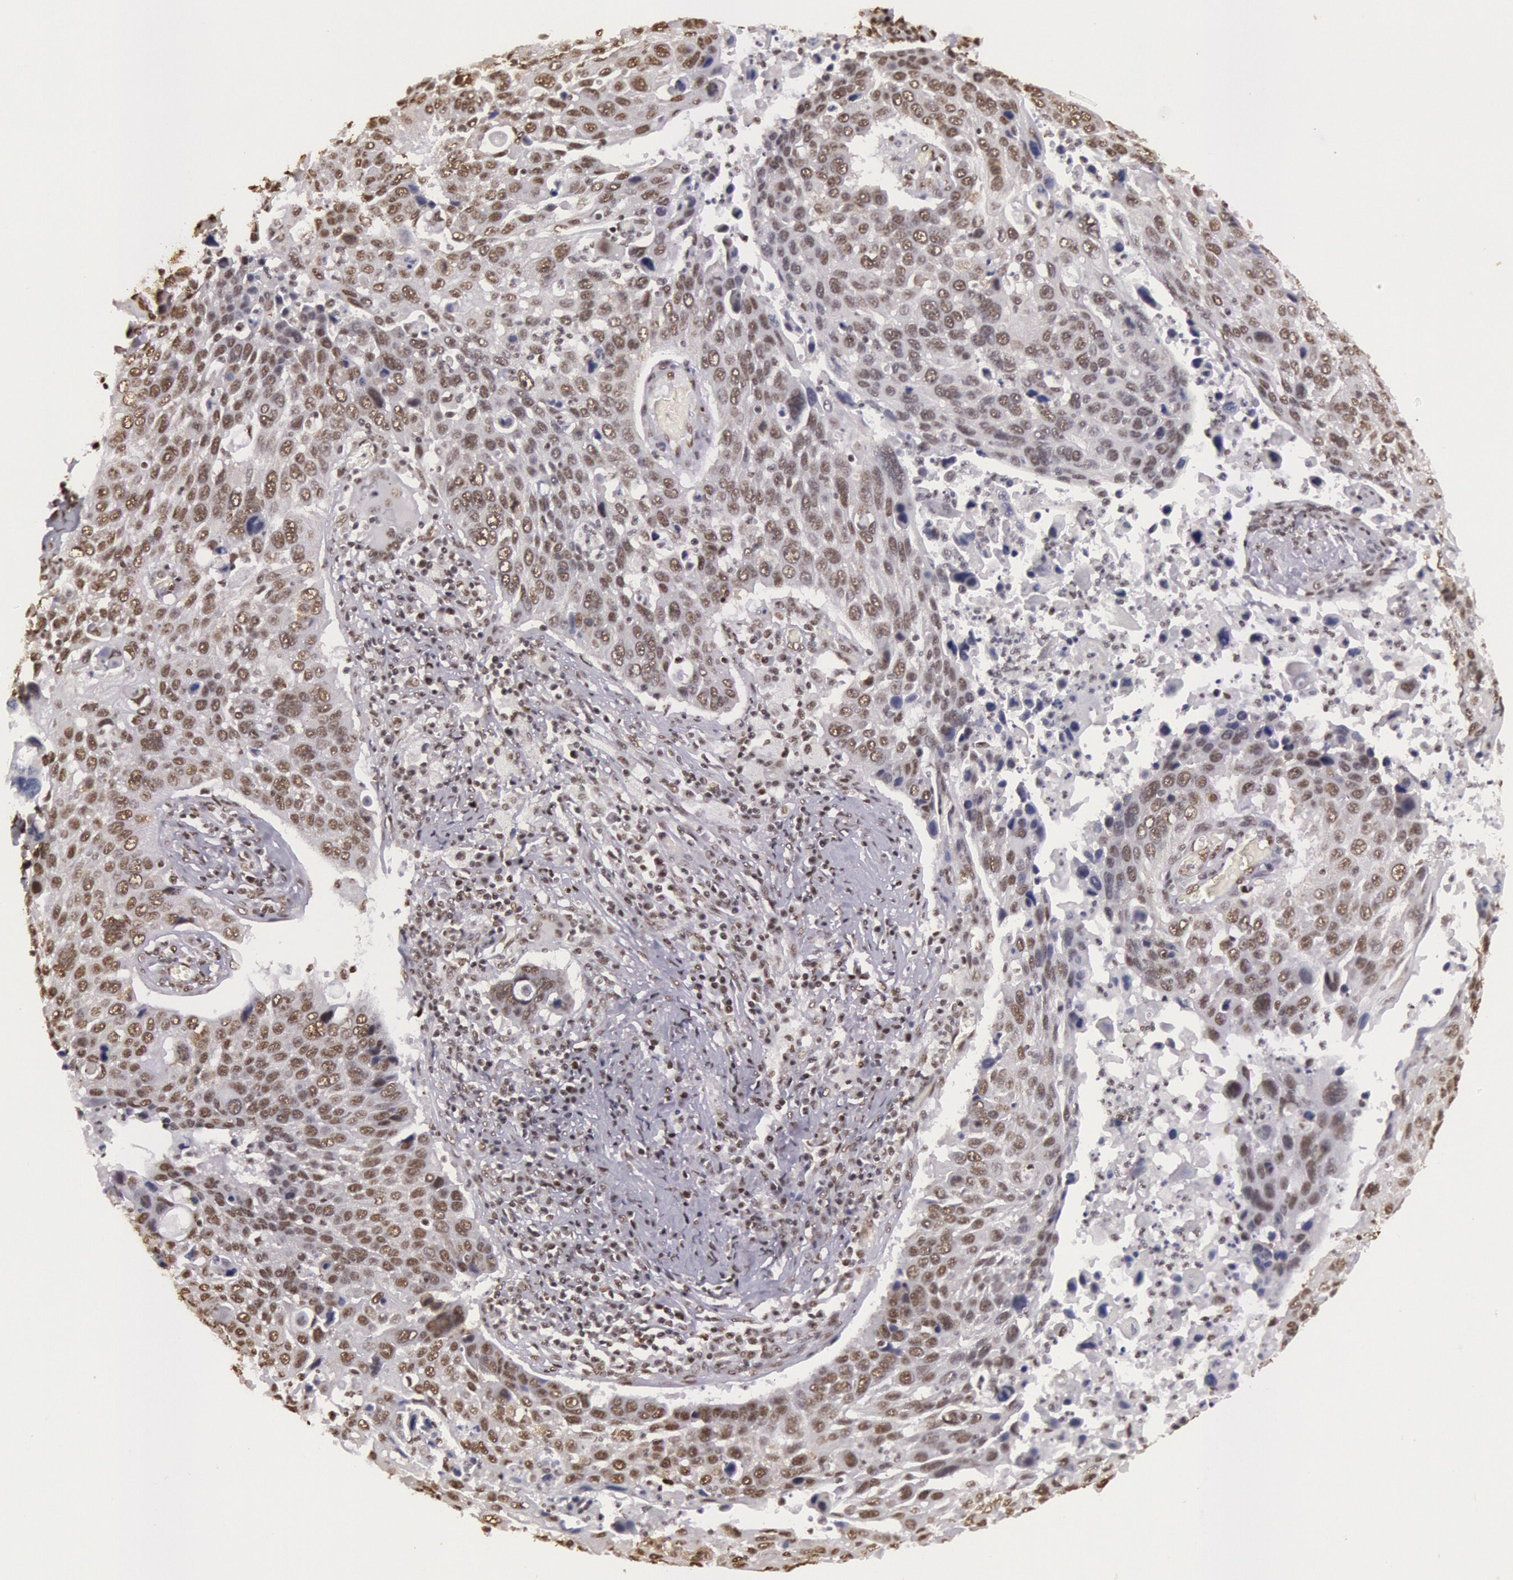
{"staining": {"intensity": "weak", "quantity": ">75%", "location": "nuclear"}, "tissue": "lung cancer", "cell_type": "Tumor cells", "image_type": "cancer", "snomed": [{"axis": "morphology", "description": "Squamous cell carcinoma, NOS"}, {"axis": "topography", "description": "Lung"}], "caption": "A high-resolution histopathology image shows immunohistochemistry staining of lung squamous cell carcinoma, which demonstrates weak nuclear staining in approximately >75% of tumor cells.", "gene": "HNRNPH2", "patient": {"sex": "male", "age": 68}}